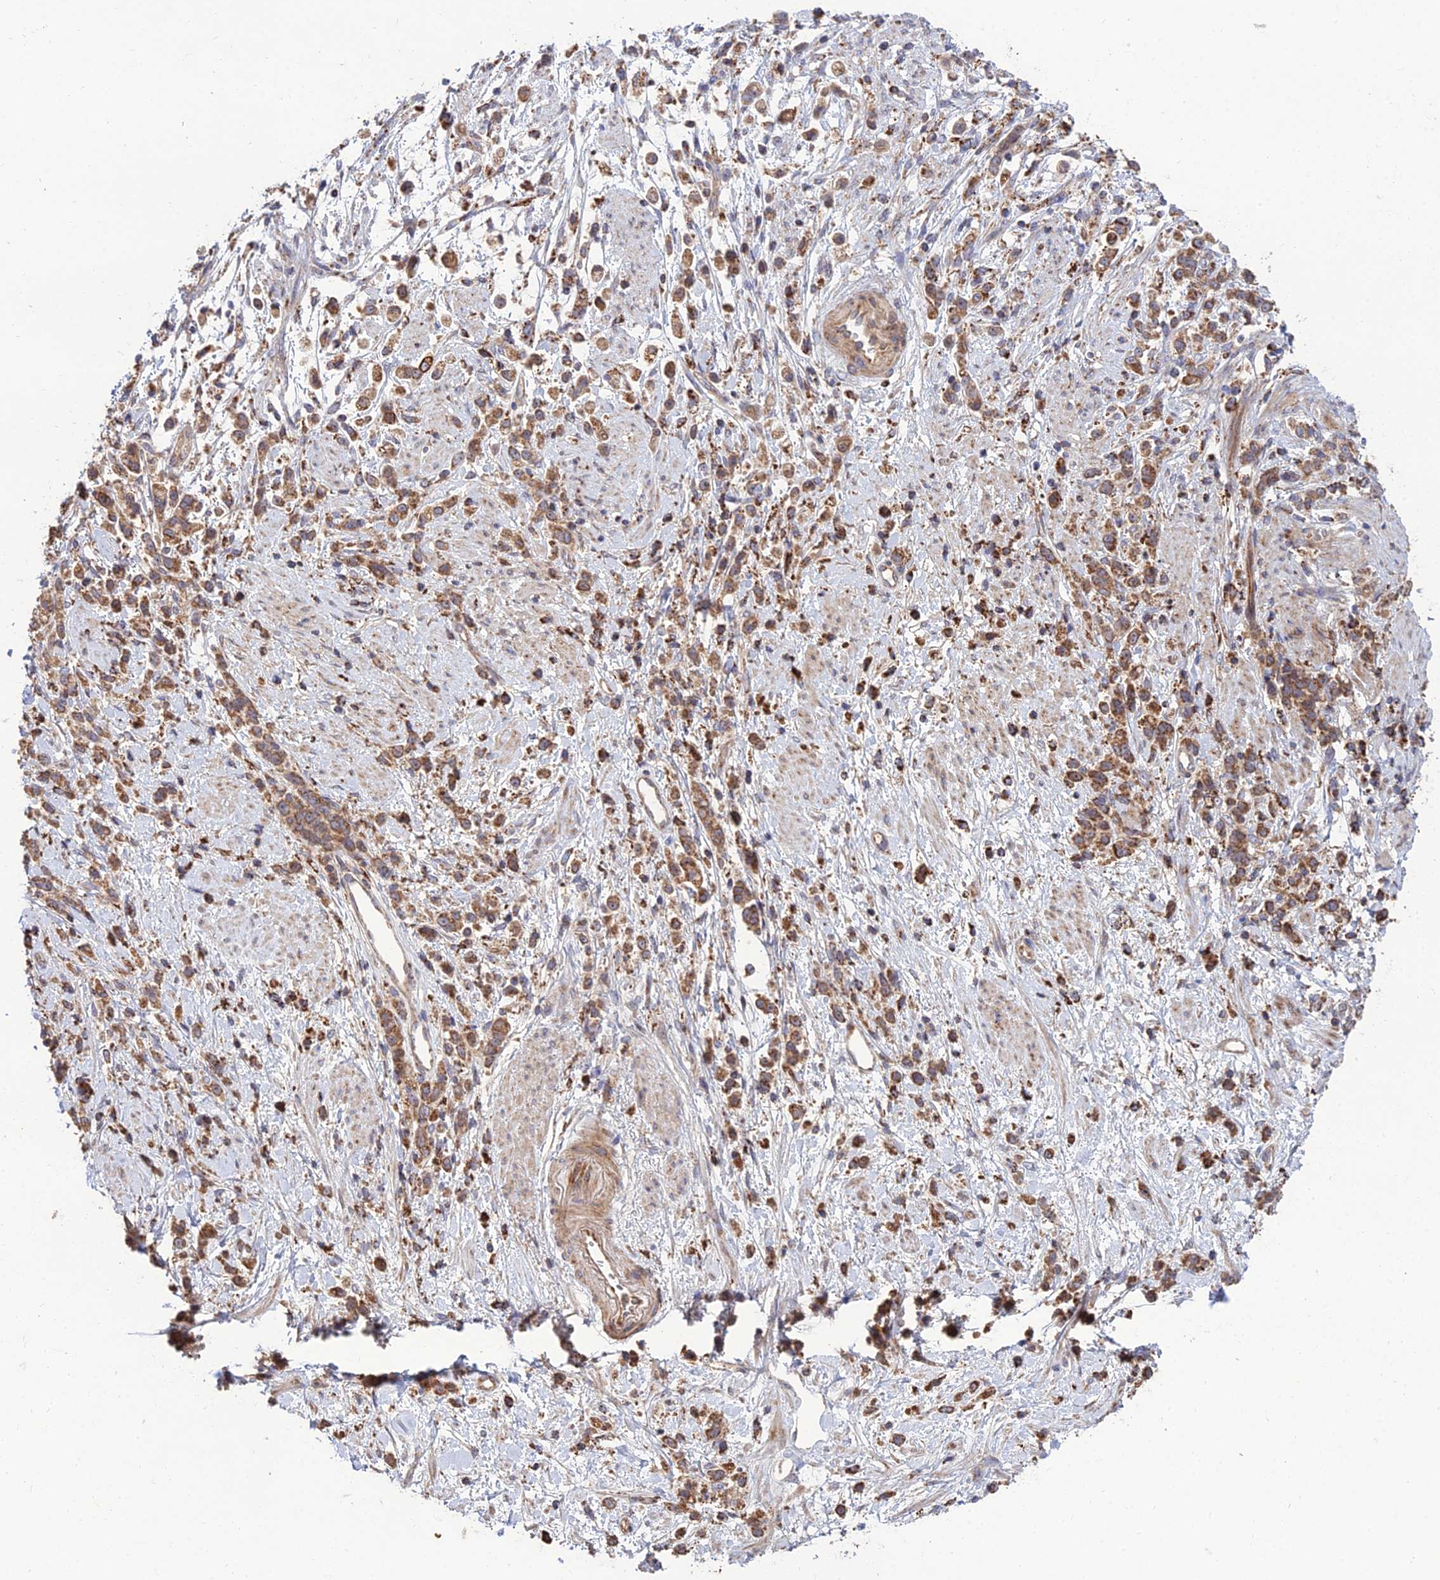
{"staining": {"intensity": "moderate", "quantity": ">75%", "location": "cytoplasmic/membranous"}, "tissue": "stomach cancer", "cell_type": "Tumor cells", "image_type": "cancer", "snomed": [{"axis": "morphology", "description": "Adenocarcinoma, NOS"}, {"axis": "topography", "description": "Stomach"}], "caption": "IHC histopathology image of adenocarcinoma (stomach) stained for a protein (brown), which reveals medium levels of moderate cytoplasmic/membranous staining in about >75% of tumor cells.", "gene": "RIC8B", "patient": {"sex": "female", "age": 60}}